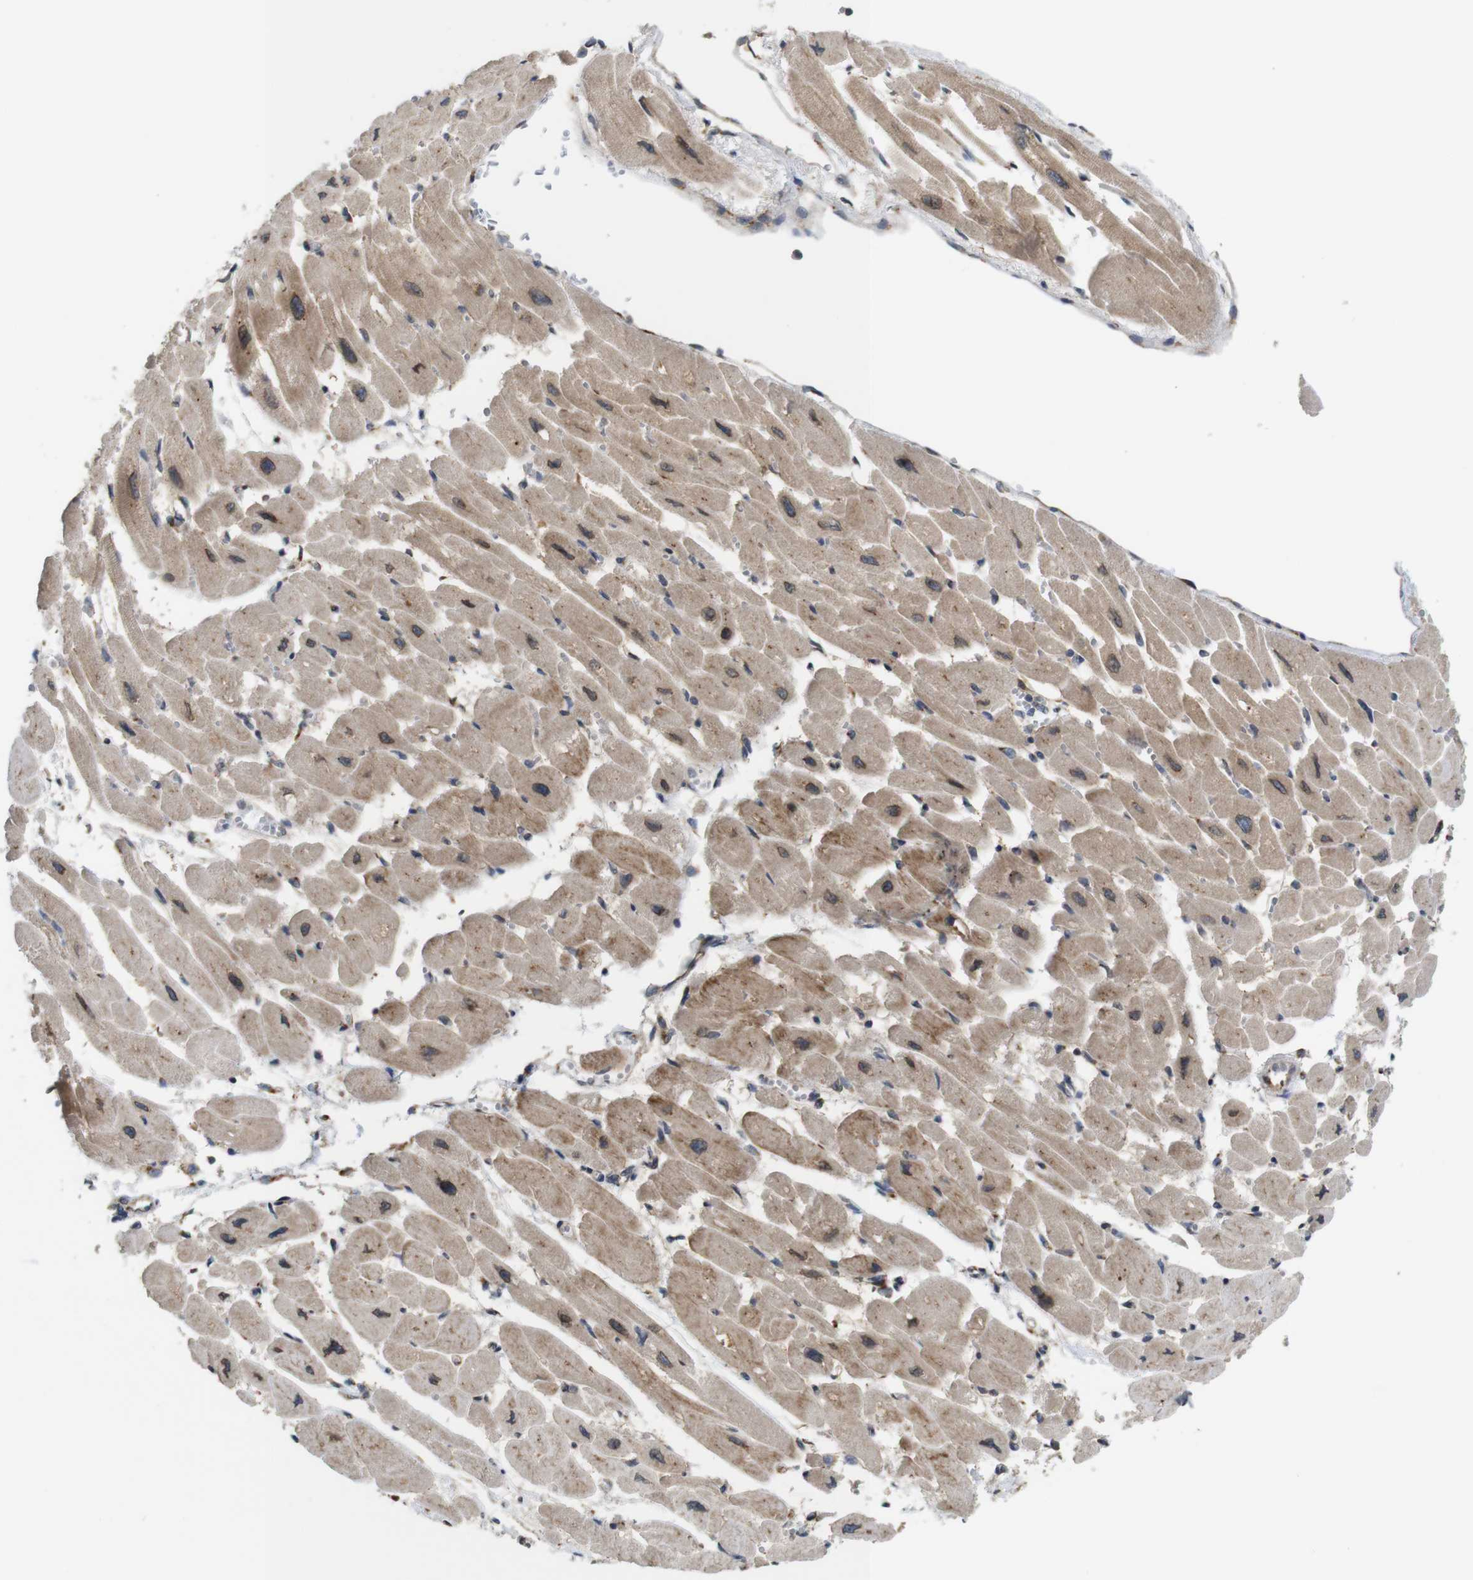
{"staining": {"intensity": "moderate", "quantity": ">75%", "location": "cytoplasmic/membranous,nuclear"}, "tissue": "heart muscle", "cell_type": "Cardiomyocytes", "image_type": "normal", "snomed": [{"axis": "morphology", "description": "Normal tissue, NOS"}, {"axis": "topography", "description": "Heart"}], "caption": "Cardiomyocytes show medium levels of moderate cytoplasmic/membranous,nuclear expression in about >75% of cells in unremarkable heart muscle. (Brightfield microscopy of DAB IHC at high magnification).", "gene": "EFCAB14", "patient": {"sex": "female", "age": 54}}